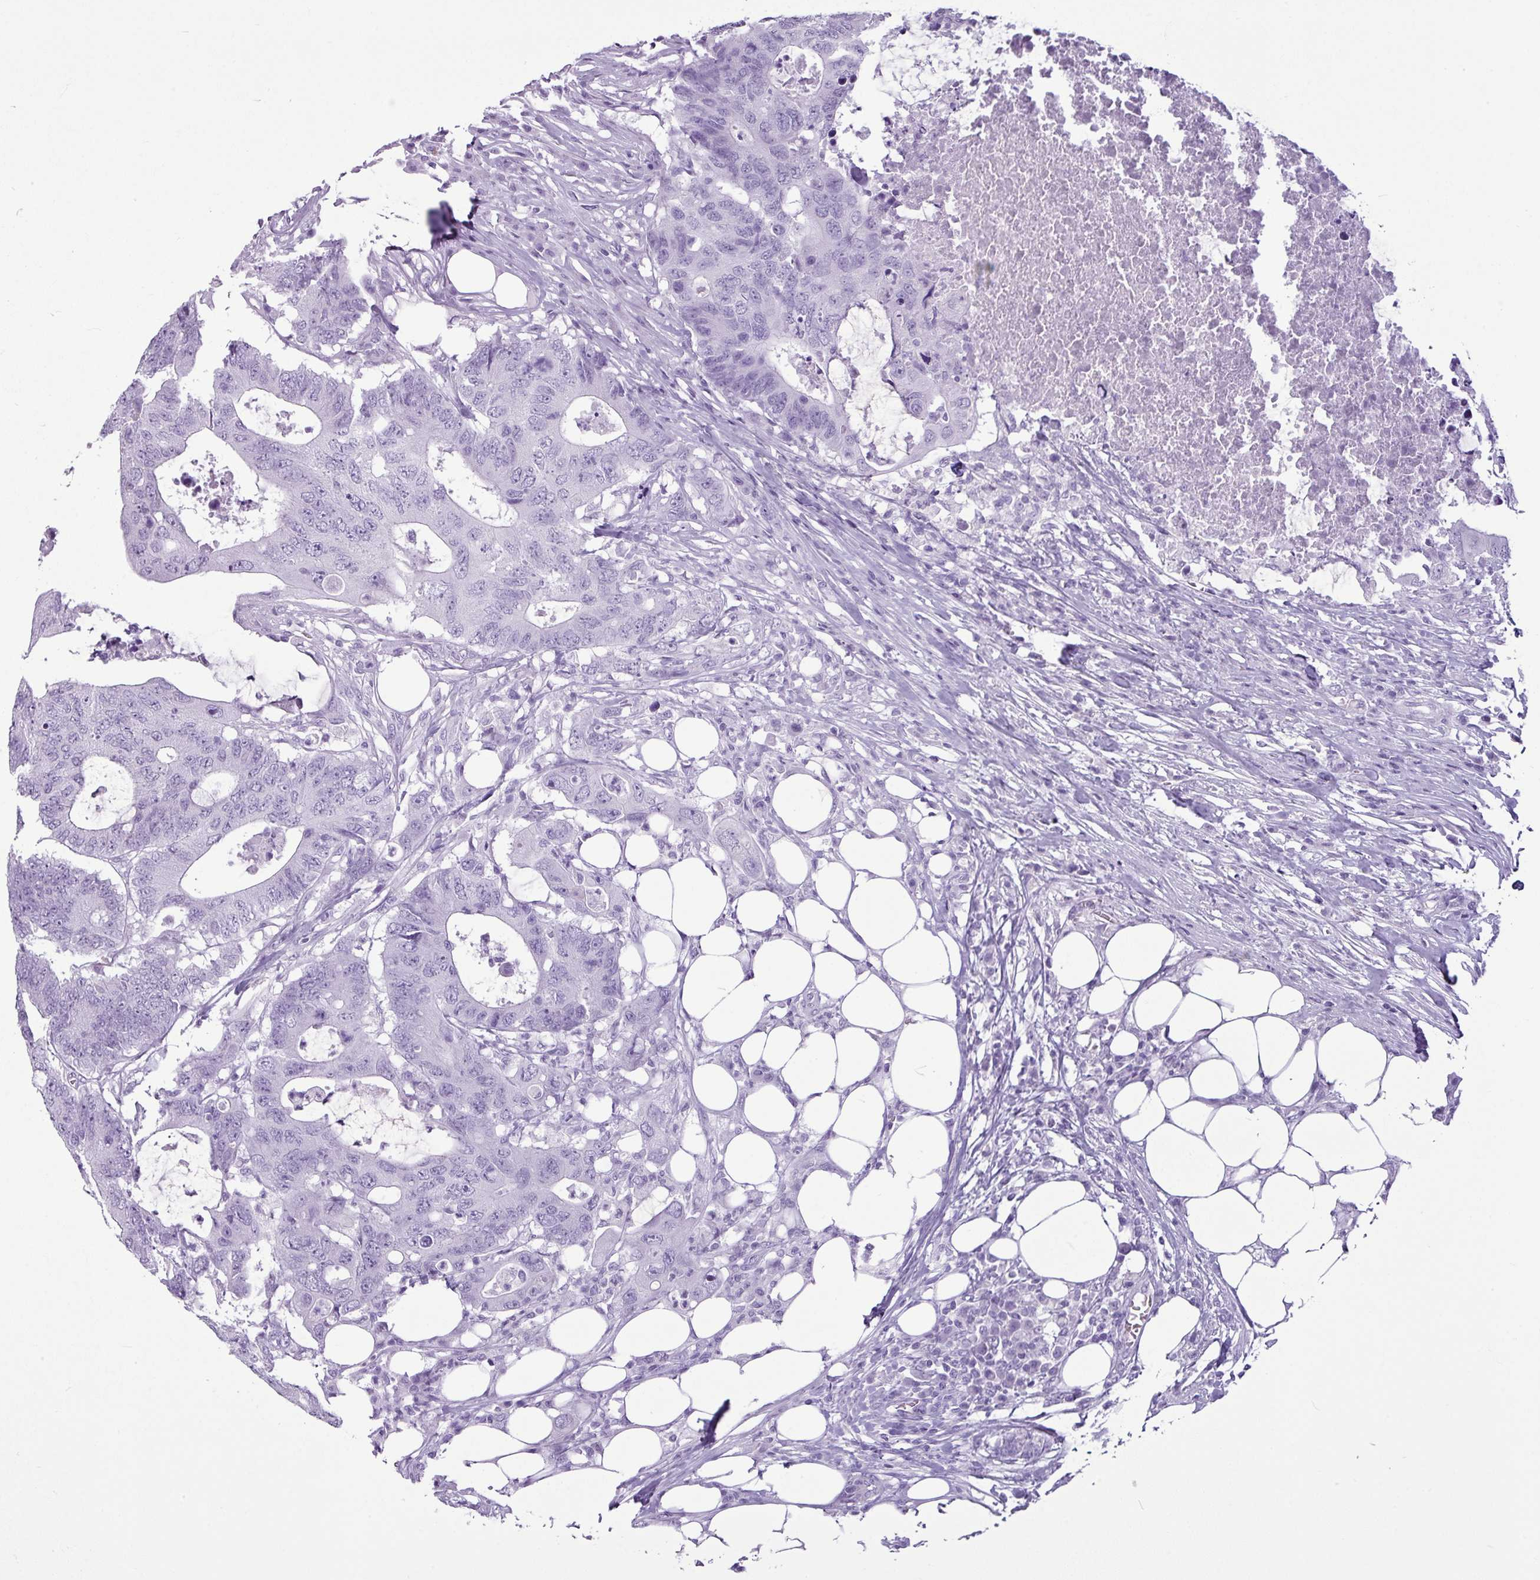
{"staining": {"intensity": "negative", "quantity": "none", "location": "none"}, "tissue": "colorectal cancer", "cell_type": "Tumor cells", "image_type": "cancer", "snomed": [{"axis": "morphology", "description": "Adenocarcinoma, NOS"}, {"axis": "topography", "description": "Colon"}], "caption": "An image of colorectal adenocarcinoma stained for a protein reveals no brown staining in tumor cells.", "gene": "AMY1B", "patient": {"sex": "male", "age": 71}}